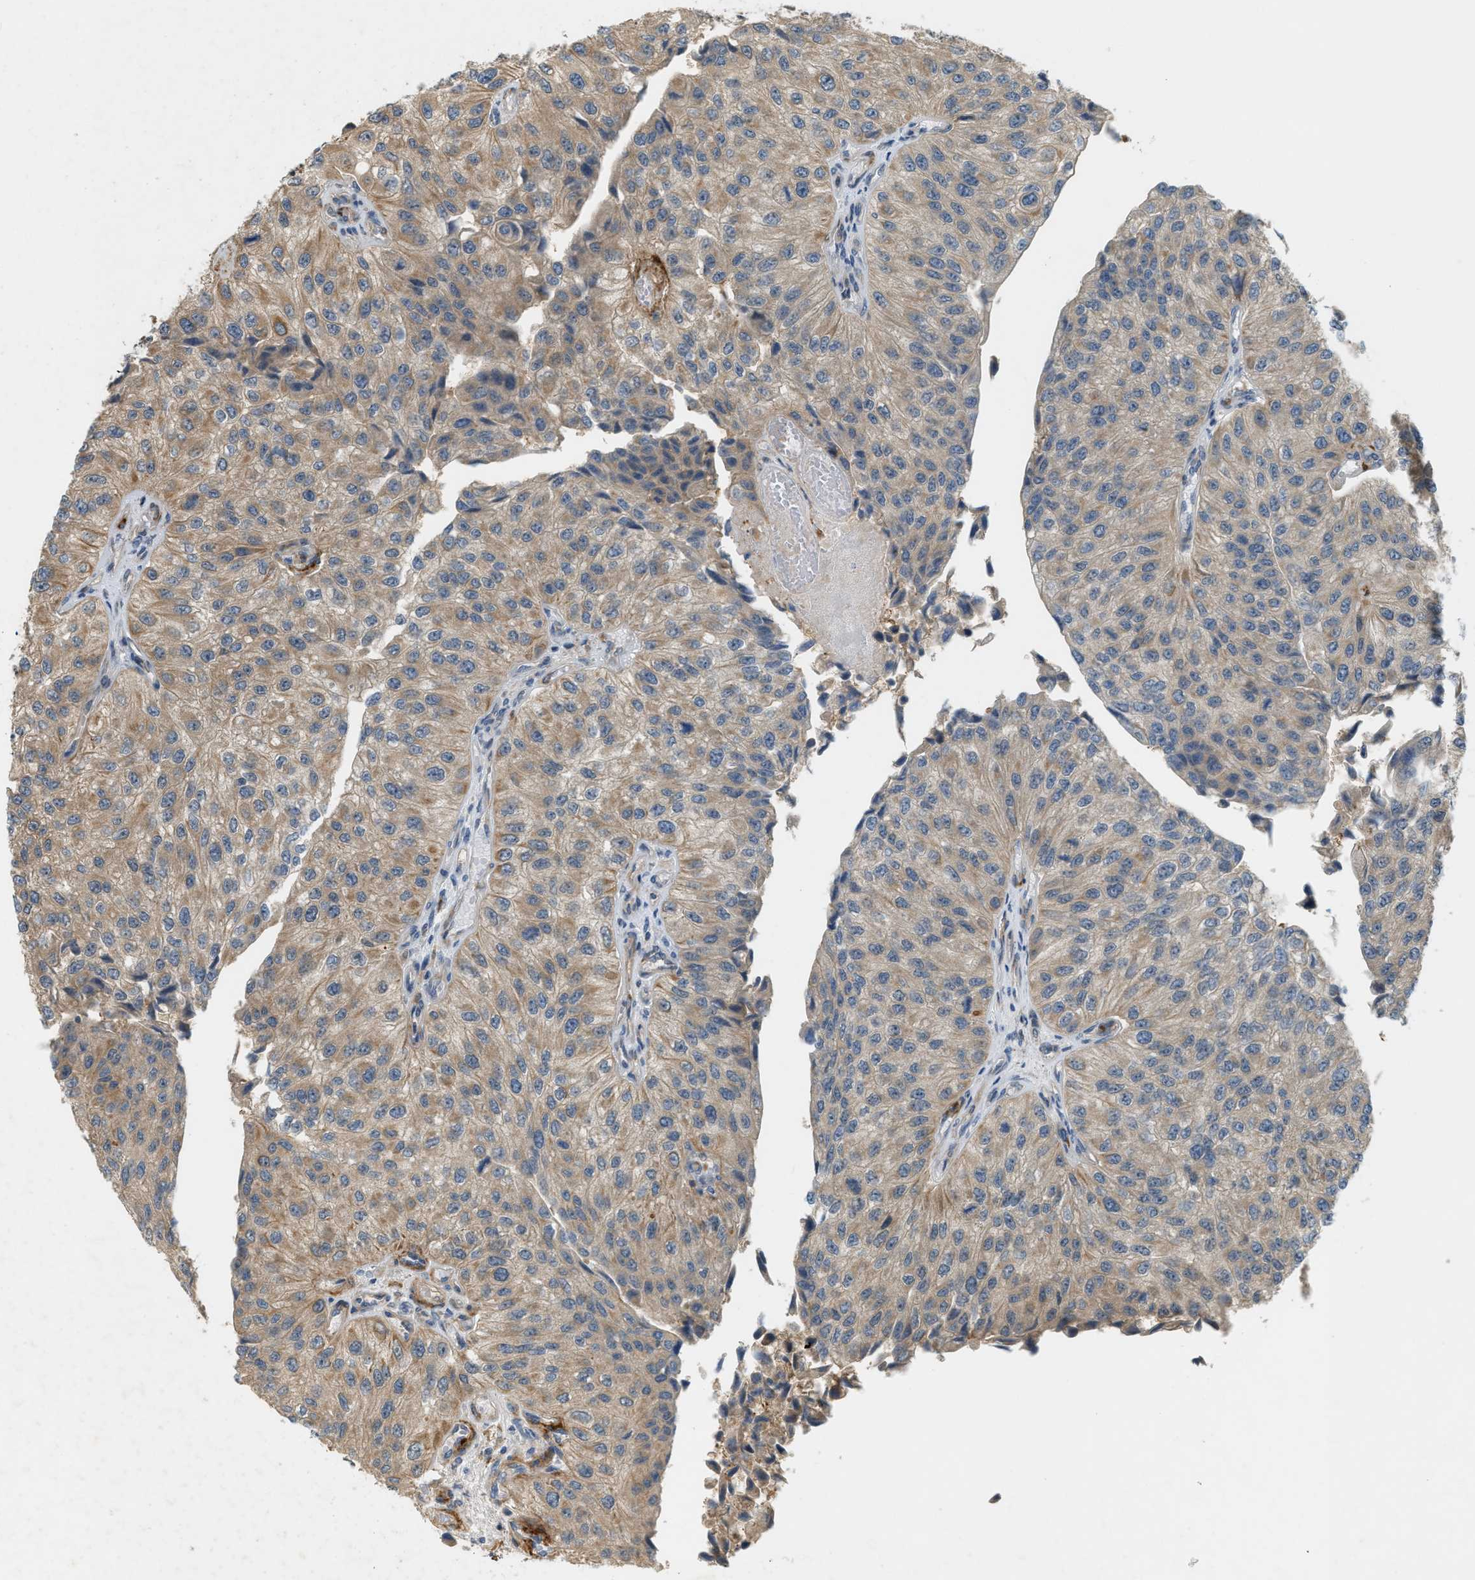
{"staining": {"intensity": "moderate", "quantity": ">75%", "location": "cytoplasmic/membranous"}, "tissue": "urothelial cancer", "cell_type": "Tumor cells", "image_type": "cancer", "snomed": [{"axis": "morphology", "description": "Urothelial carcinoma, High grade"}, {"axis": "topography", "description": "Kidney"}, {"axis": "topography", "description": "Urinary bladder"}], "caption": "Protein expression analysis of human high-grade urothelial carcinoma reveals moderate cytoplasmic/membranous staining in approximately >75% of tumor cells. (DAB (3,3'-diaminobenzidine) = brown stain, brightfield microscopy at high magnification).", "gene": "PDCL3", "patient": {"sex": "male", "age": 77}}